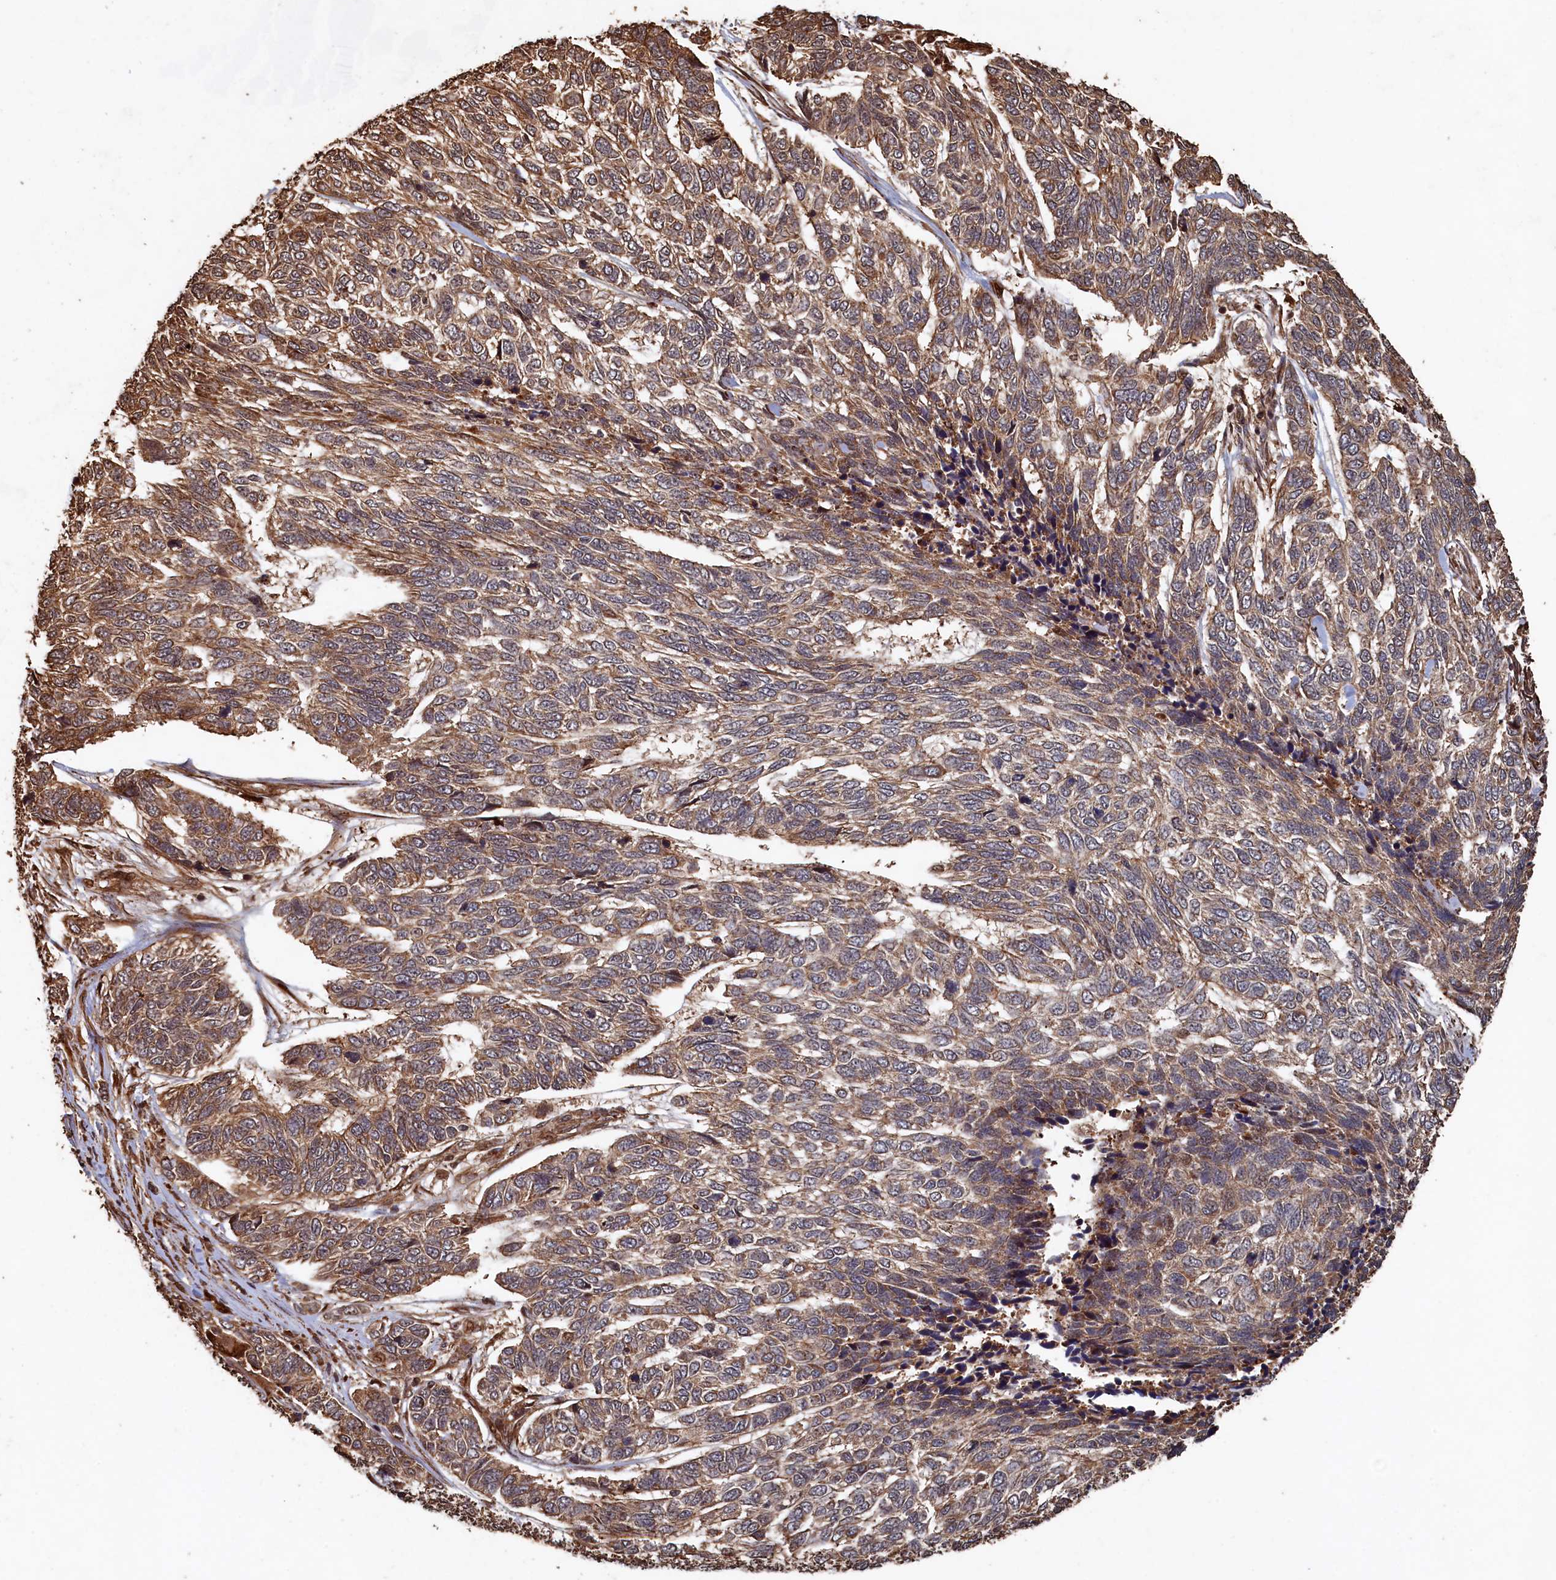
{"staining": {"intensity": "moderate", "quantity": ">75%", "location": "cytoplasmic/membranous"}, "tissue": "skin cancer", "cell_type": "Tumor cells", "image_type": "cancer", "snomed": [{"axis": "morphology", "description": "Basal cell carcinoma"}, {"axis": "topography", "description": "Skin"}], "caption": "Moderate cytoplasmic/membranous staining is seen in approximately >75% of tumor cells in skin cancer. Using DAB (3,3'-diaminobenzidine) (brown) and hematoxylin (blue) stains, captured at high magnification using brightfield microscopy.", "gene": "PIGN", "patient": {"sex": "female", "age": 65}}